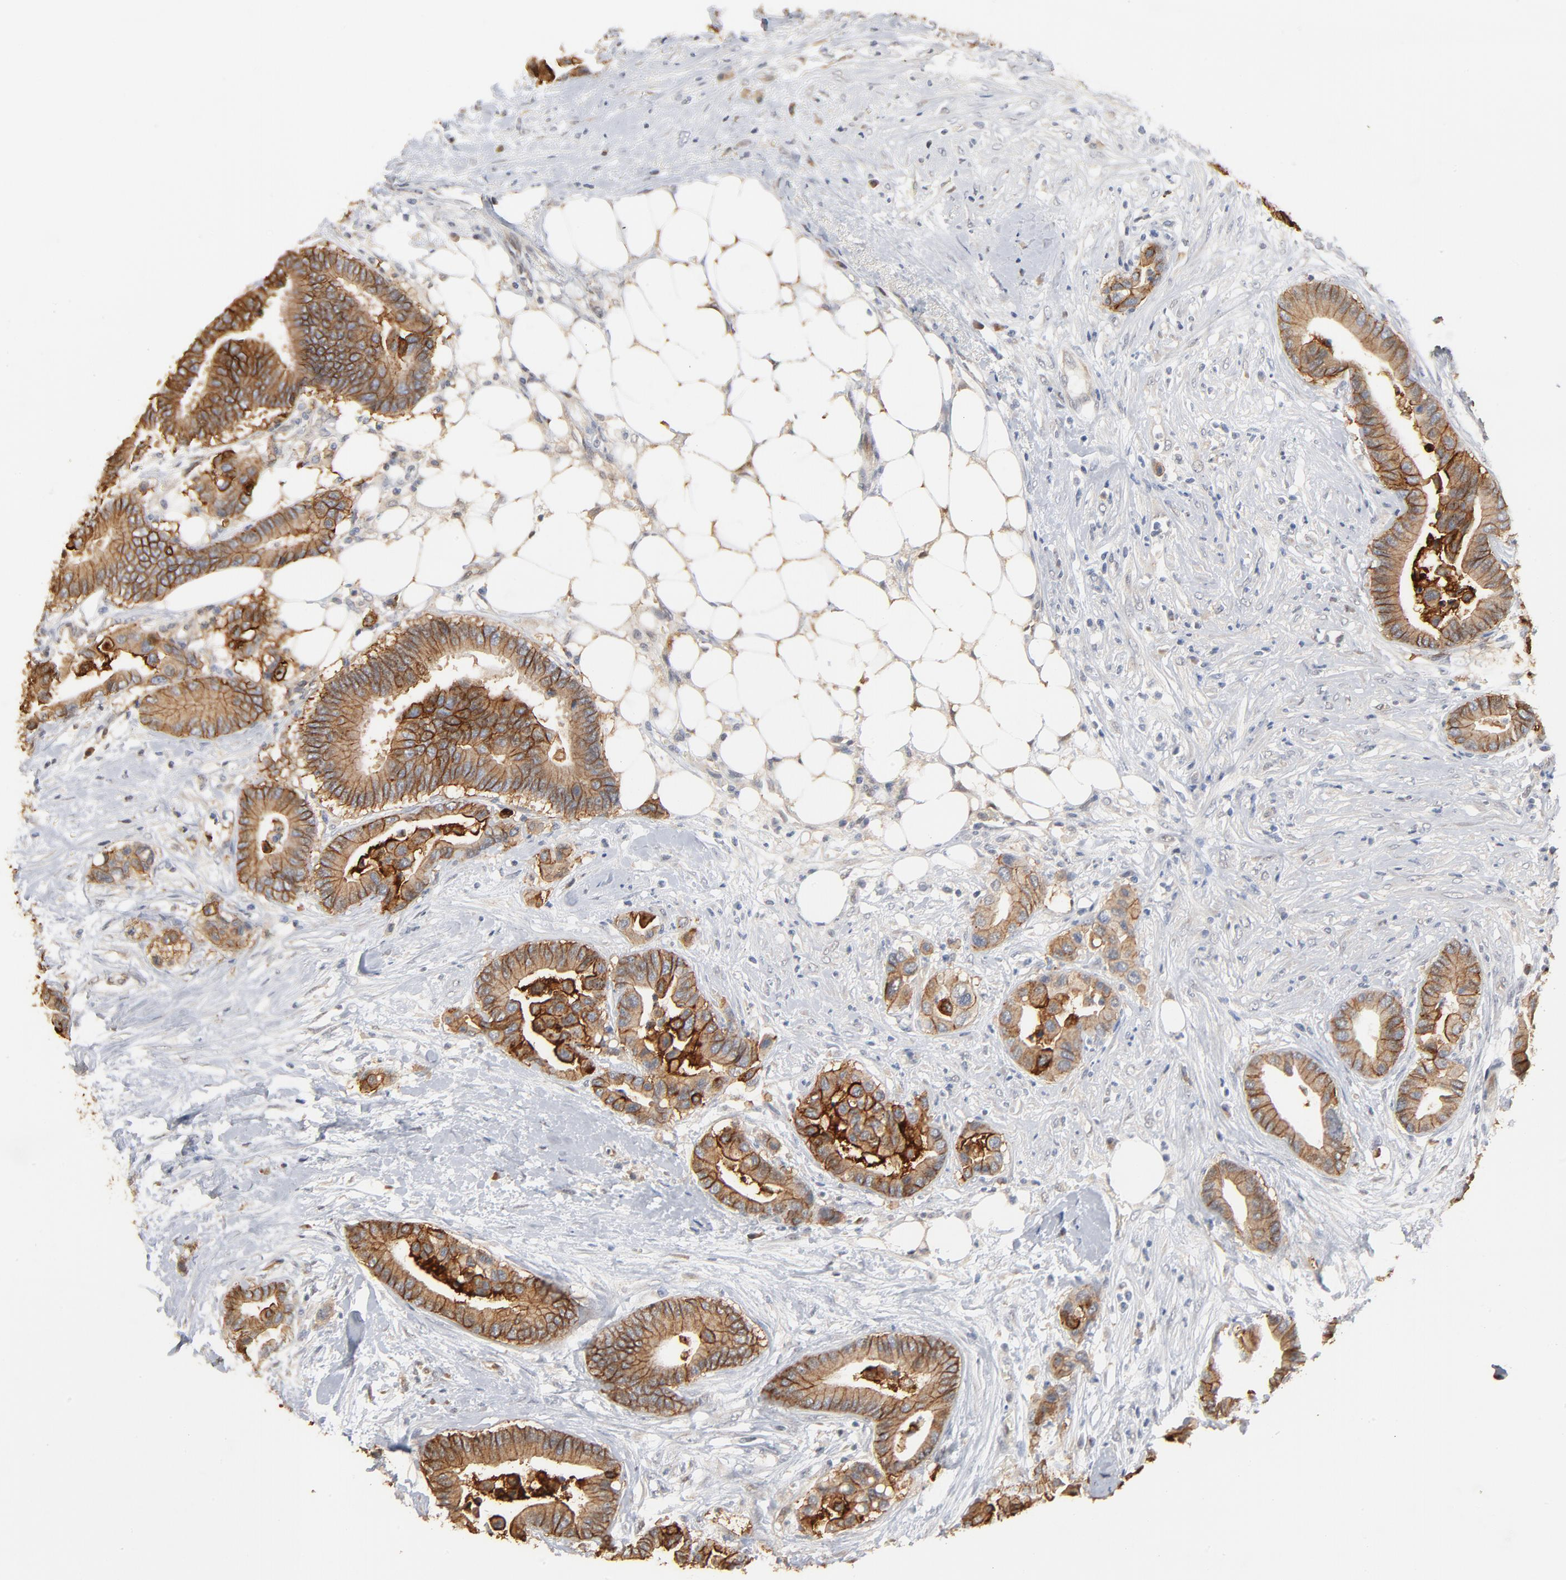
{"staining": {"intensity": "moderate", "quantity": ">75%", "location": "cytoplasmic/membranous"}, "tissue": "colorectal cancer", "cell_type": "Tumor cells", "image_type": "cancer", "snomed": [{"axis": "morphology", "description": "Adenocarcinoma, NOS"}, {"axis": "topography", "description": "Colon"}], "caption": "Immunohistochemical staining of human colorectal adenocarcinoma reveals medium levels of moderate cytoplasmic/membranous protein positivity in about >75% of tumor cells.", "gene": "EPCAM", "patient": {"sex": "male", "age": 82}}